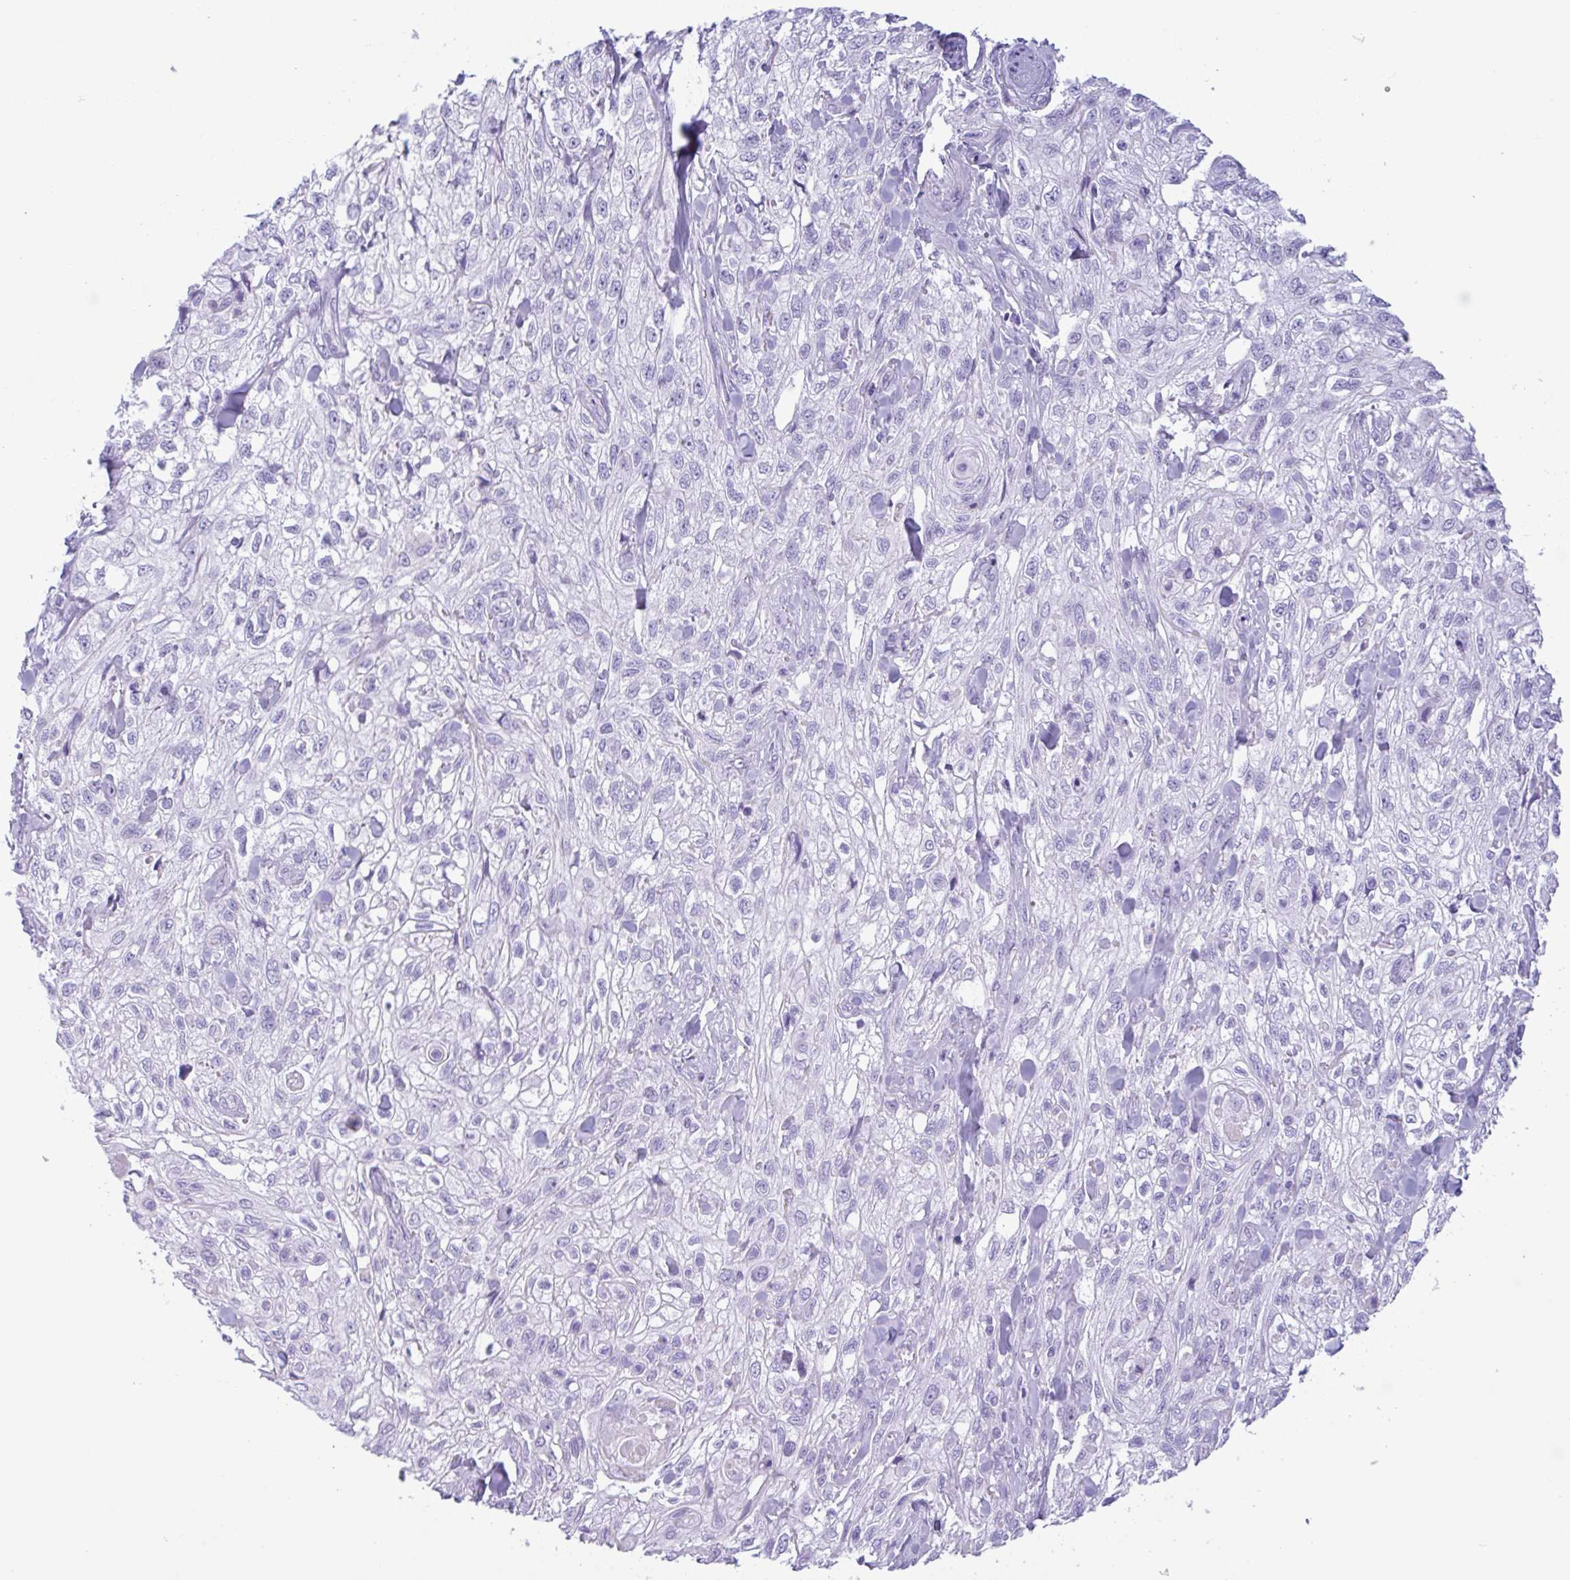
{"staining": {"intensity": "negative", "quantity": "none", "location": "none"}, "tissue": "skin cancer", "cell_type": "Tumor cells", "image_type": "cancer", "snomed": [{"axis": "morphology", "description": "Squamous cell carcinoma, NOS"}, {"axis": "topography", "description": "Skin"}, {"axis": "topography", "description": "Vulva"}], "caption": "The image displays no staining of tumor cells in skin cancer (squamous cell carcinoma). Nuclei are stained in blue.", "gene": "CTSE", "patient": {"sex": "female", "age": 86}}